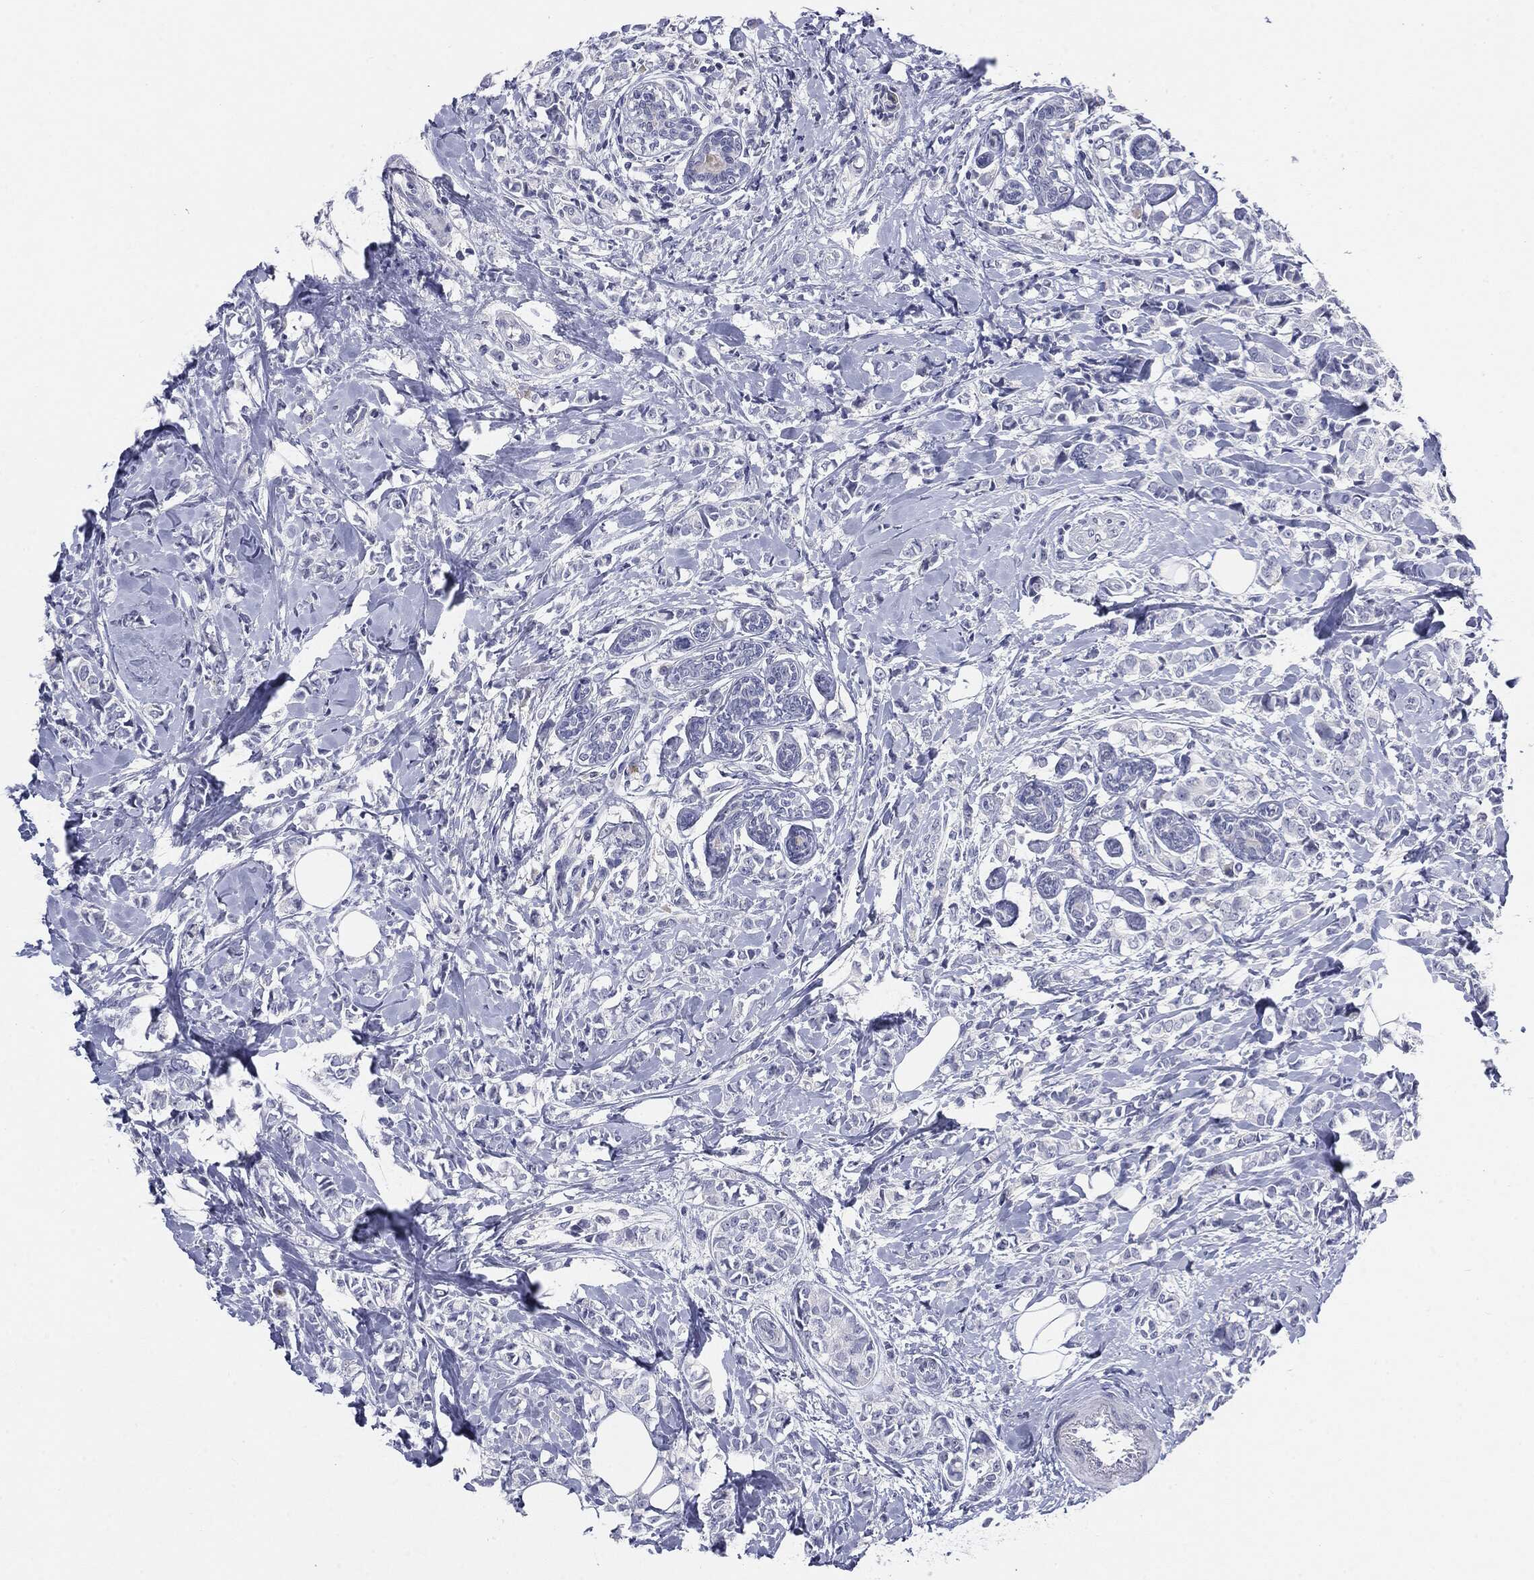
{"staining": {"intensity": "negative", "quantity": "none", "location": "none"}, "tissue": "breast cancer", "cell_type": "Tumor cells", "image_type": "cancer", "snomed": [{"axis": "morphology", "description": "Normal tissue, NOS"}, {"axis": "morphology", "description": "Duct carcinoma"}, {"axis": "topography", "description": "Breast"}], "caption": "IHC photomicrograph of human breast cancer (intraductal carcinoma) stained for a protein (brown), which shows no expression in tumor cells.", "gene": "CGB1", "patient": {"sex": "female", "age": 44}}